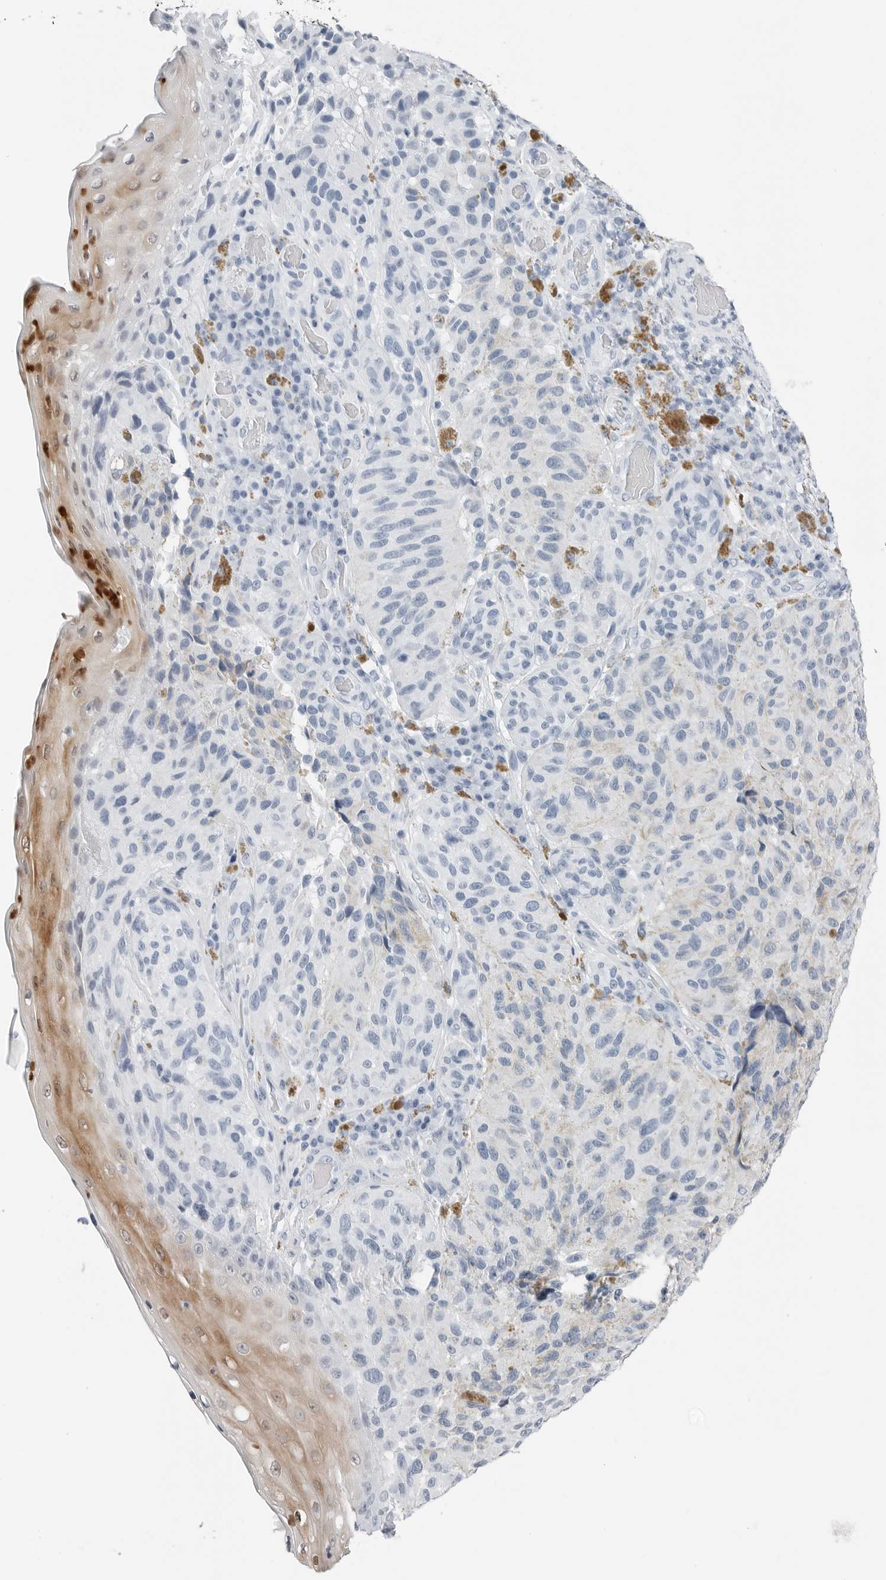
{"staining": {"intensity": "negative", "quantity": "none", "location": "none"}, "tissue": "melanoma", "cell_type": "Tumor cells", "image_type": "cancer", "snomed": [{"axis": "morphology", "description": "Malignant melanoma, NOS"}, {"axis": "topography", "description": "Skin"}], "caption": "Photomicrograph shows no protein positivity in tumor cells of melanoma tissue.", "gene": "SLPI", "patient": {"sex": "female", "age": 73}}